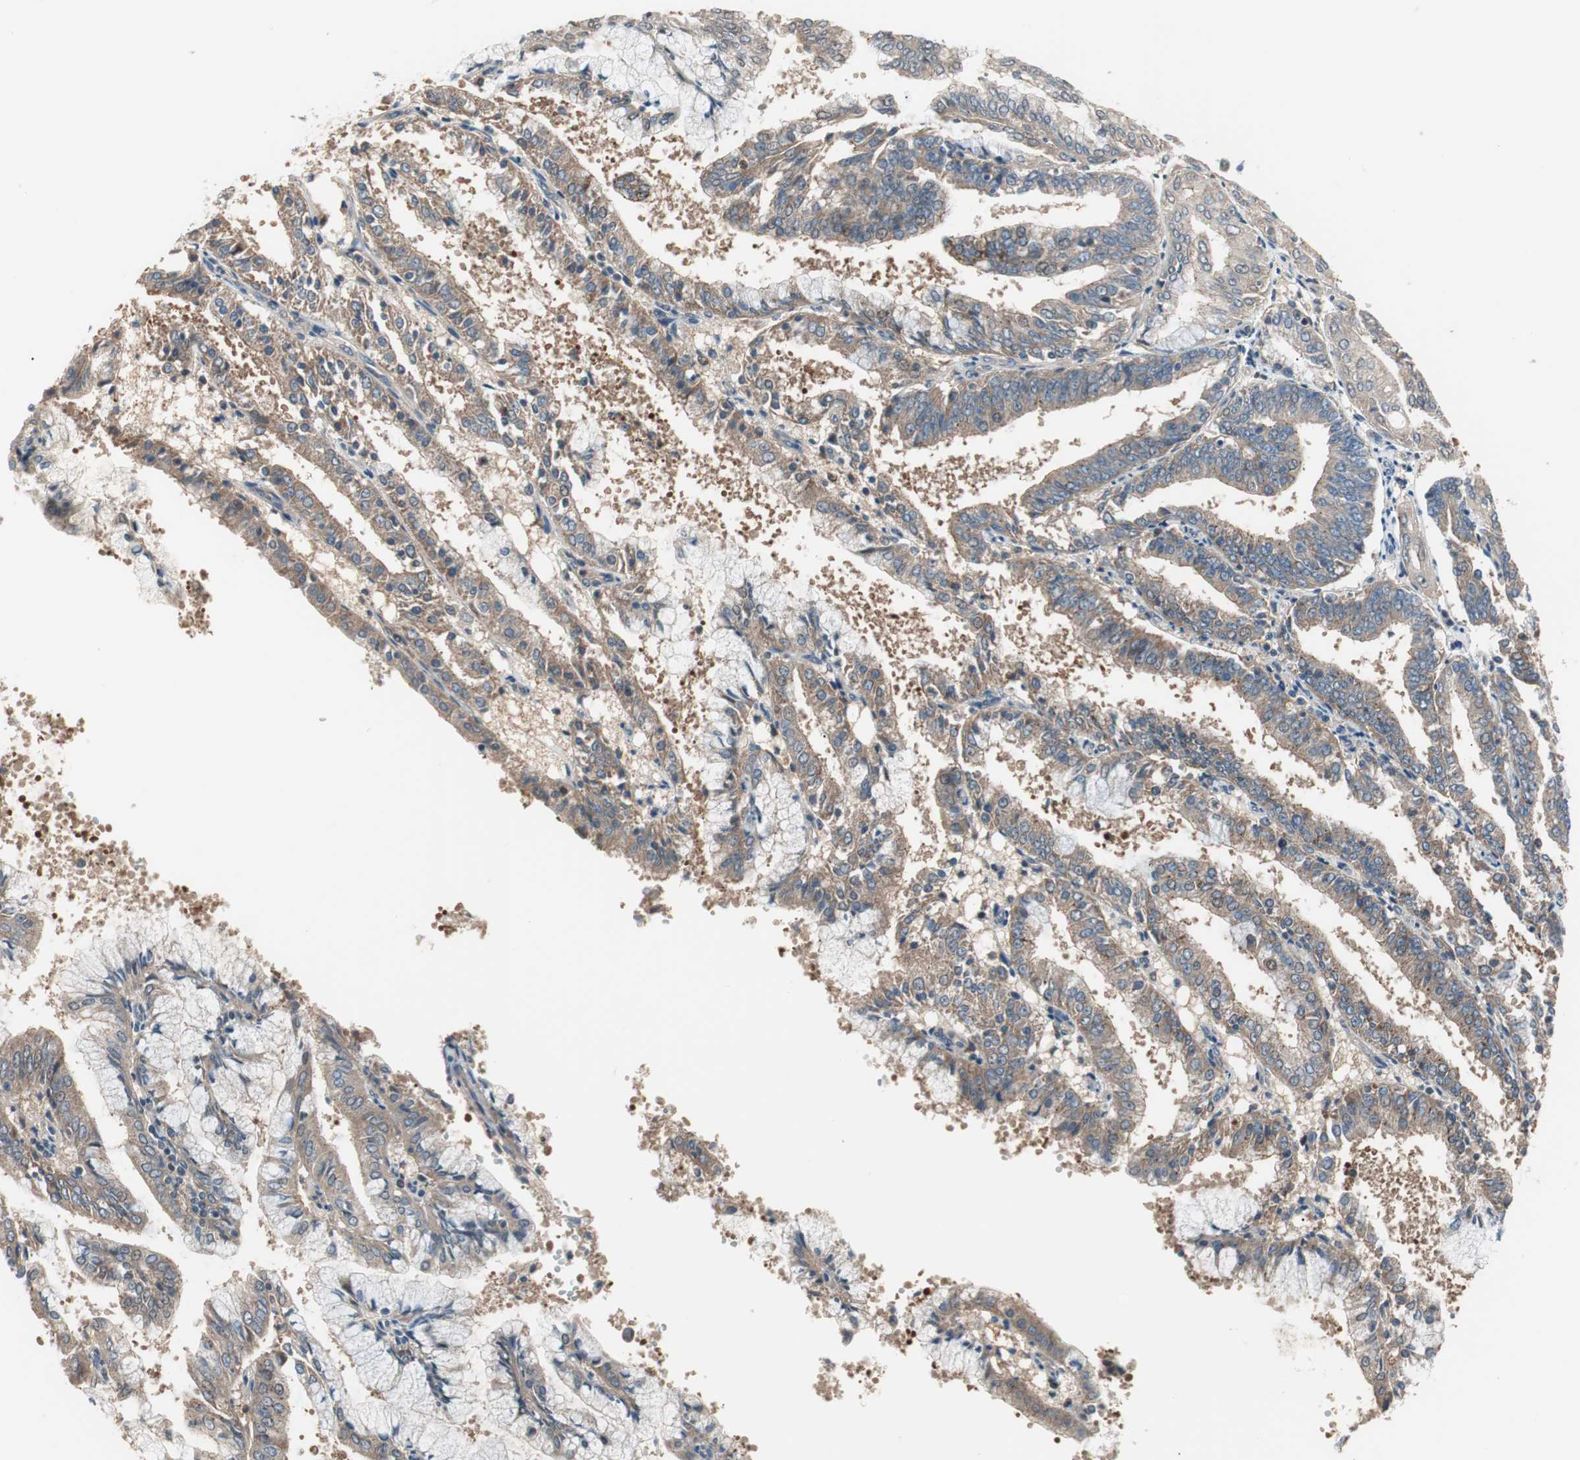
{"staining": {"intensity": "weak", "quantity": ">75%", "location": "cytoplasmic/membranous"}, "tissue": "endometrial cancer", "cell_type": "Tumor cells", "image_type": "cancer", "snomed": [{"axis": "morphology", "description": "Adenocarcinoma, NOS"}, {"axis": "topography", "description": "Endometrium"}], "caption": "A photomicrograph of endometrial adenocarcinoma stained for a protein reveals weak cytoplasmic/membranous brown staining in tumor cells.", "gene": "PCK1", "patient": {"sex": "female", "age": 63}}